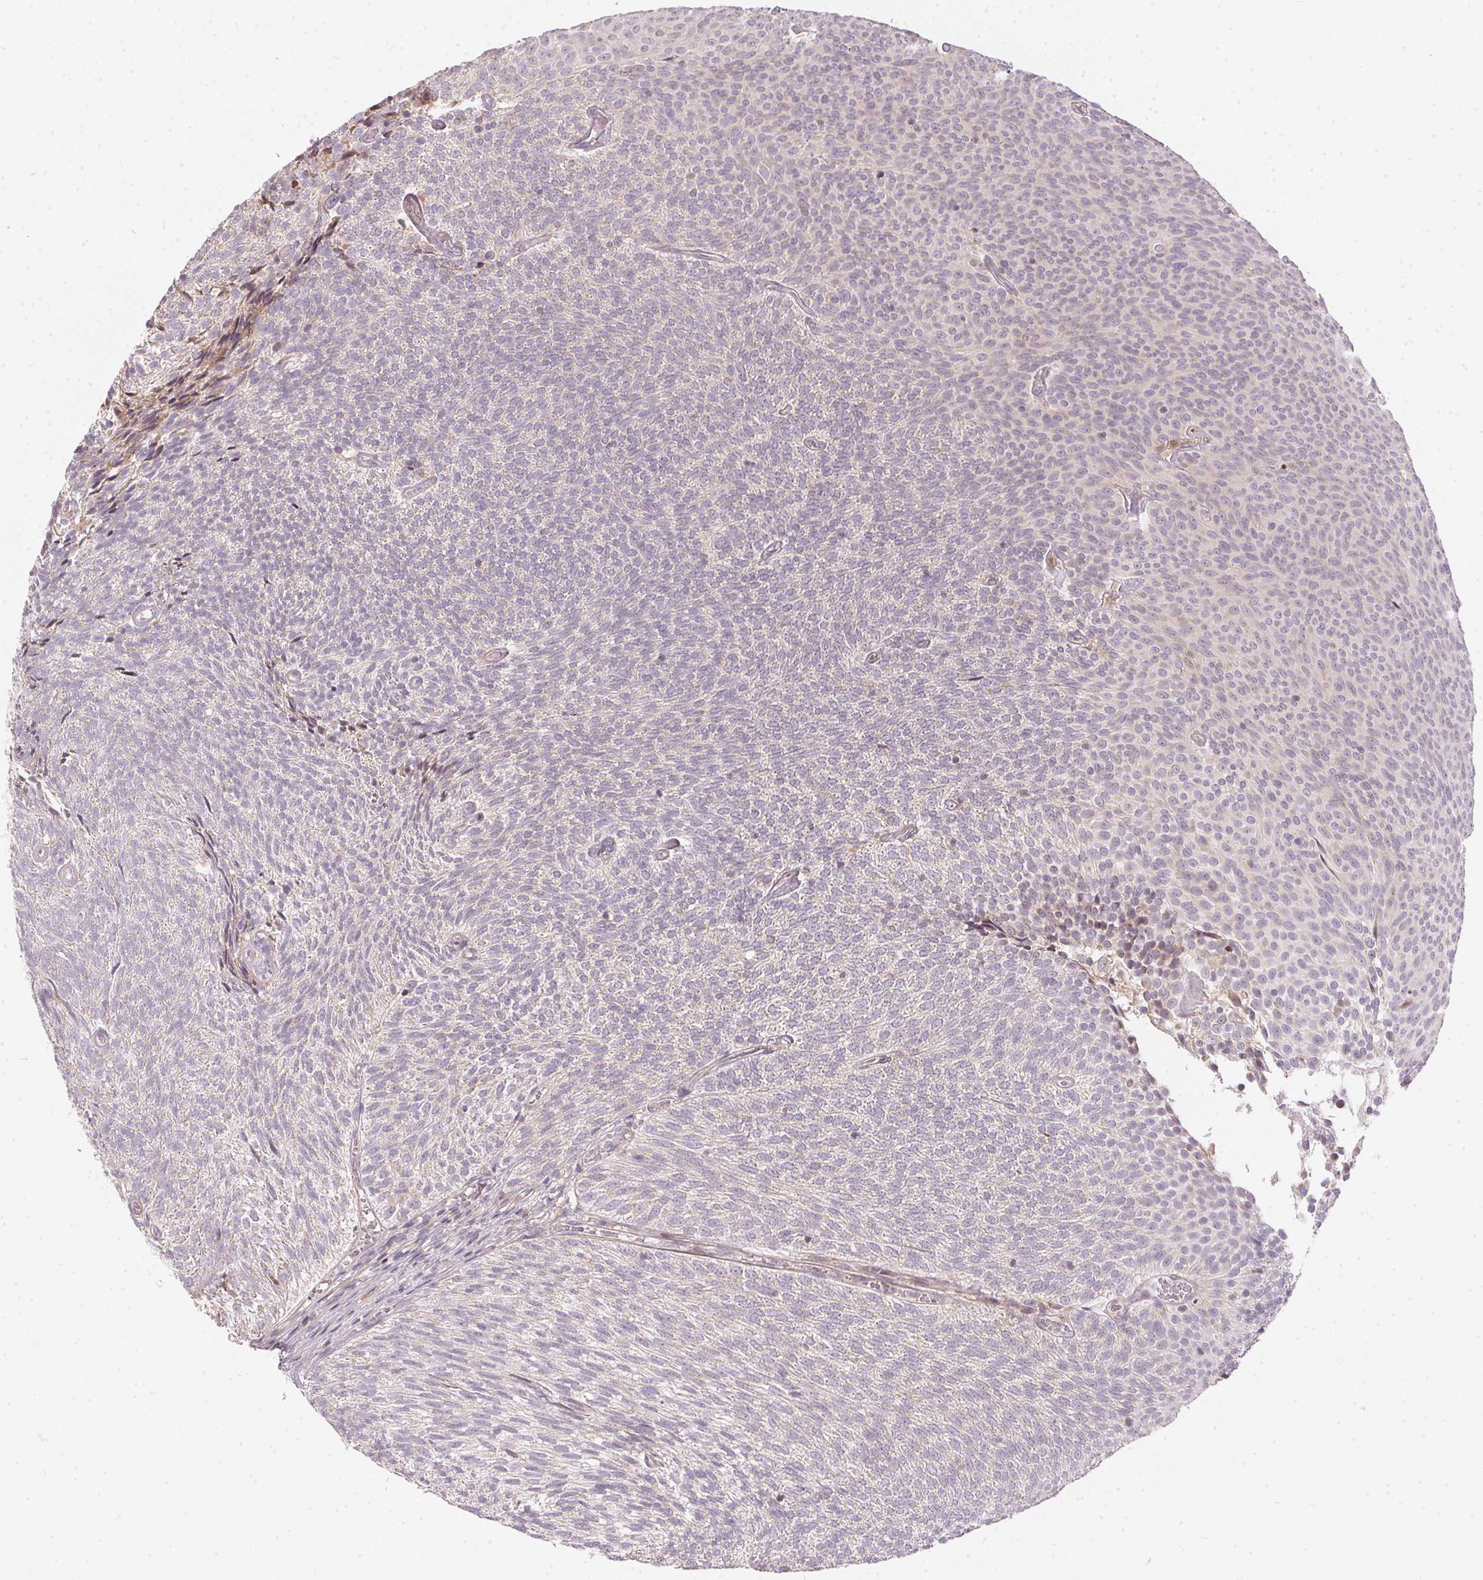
{"staining": {"intensity": "negative", "quantity": "none", "location": "none"}, "tissue": "urothelial cancer", "cell_type": "Tumor cells", "image_type": "cancer", "snomed": [{"axis": "morphology", "description": "Urothelial carcinoma, Low grade"}, {"axis": "topography", "description": "Urinary bladder"}], "caption": "Human urothelial carcinoma (low-grade) stained for a protein using immunohistochemistry (IHC) demonstrates no staining in tumor cells.", "gene": "VWA5B2", "patient": {"sex": "male", "age": 77}}